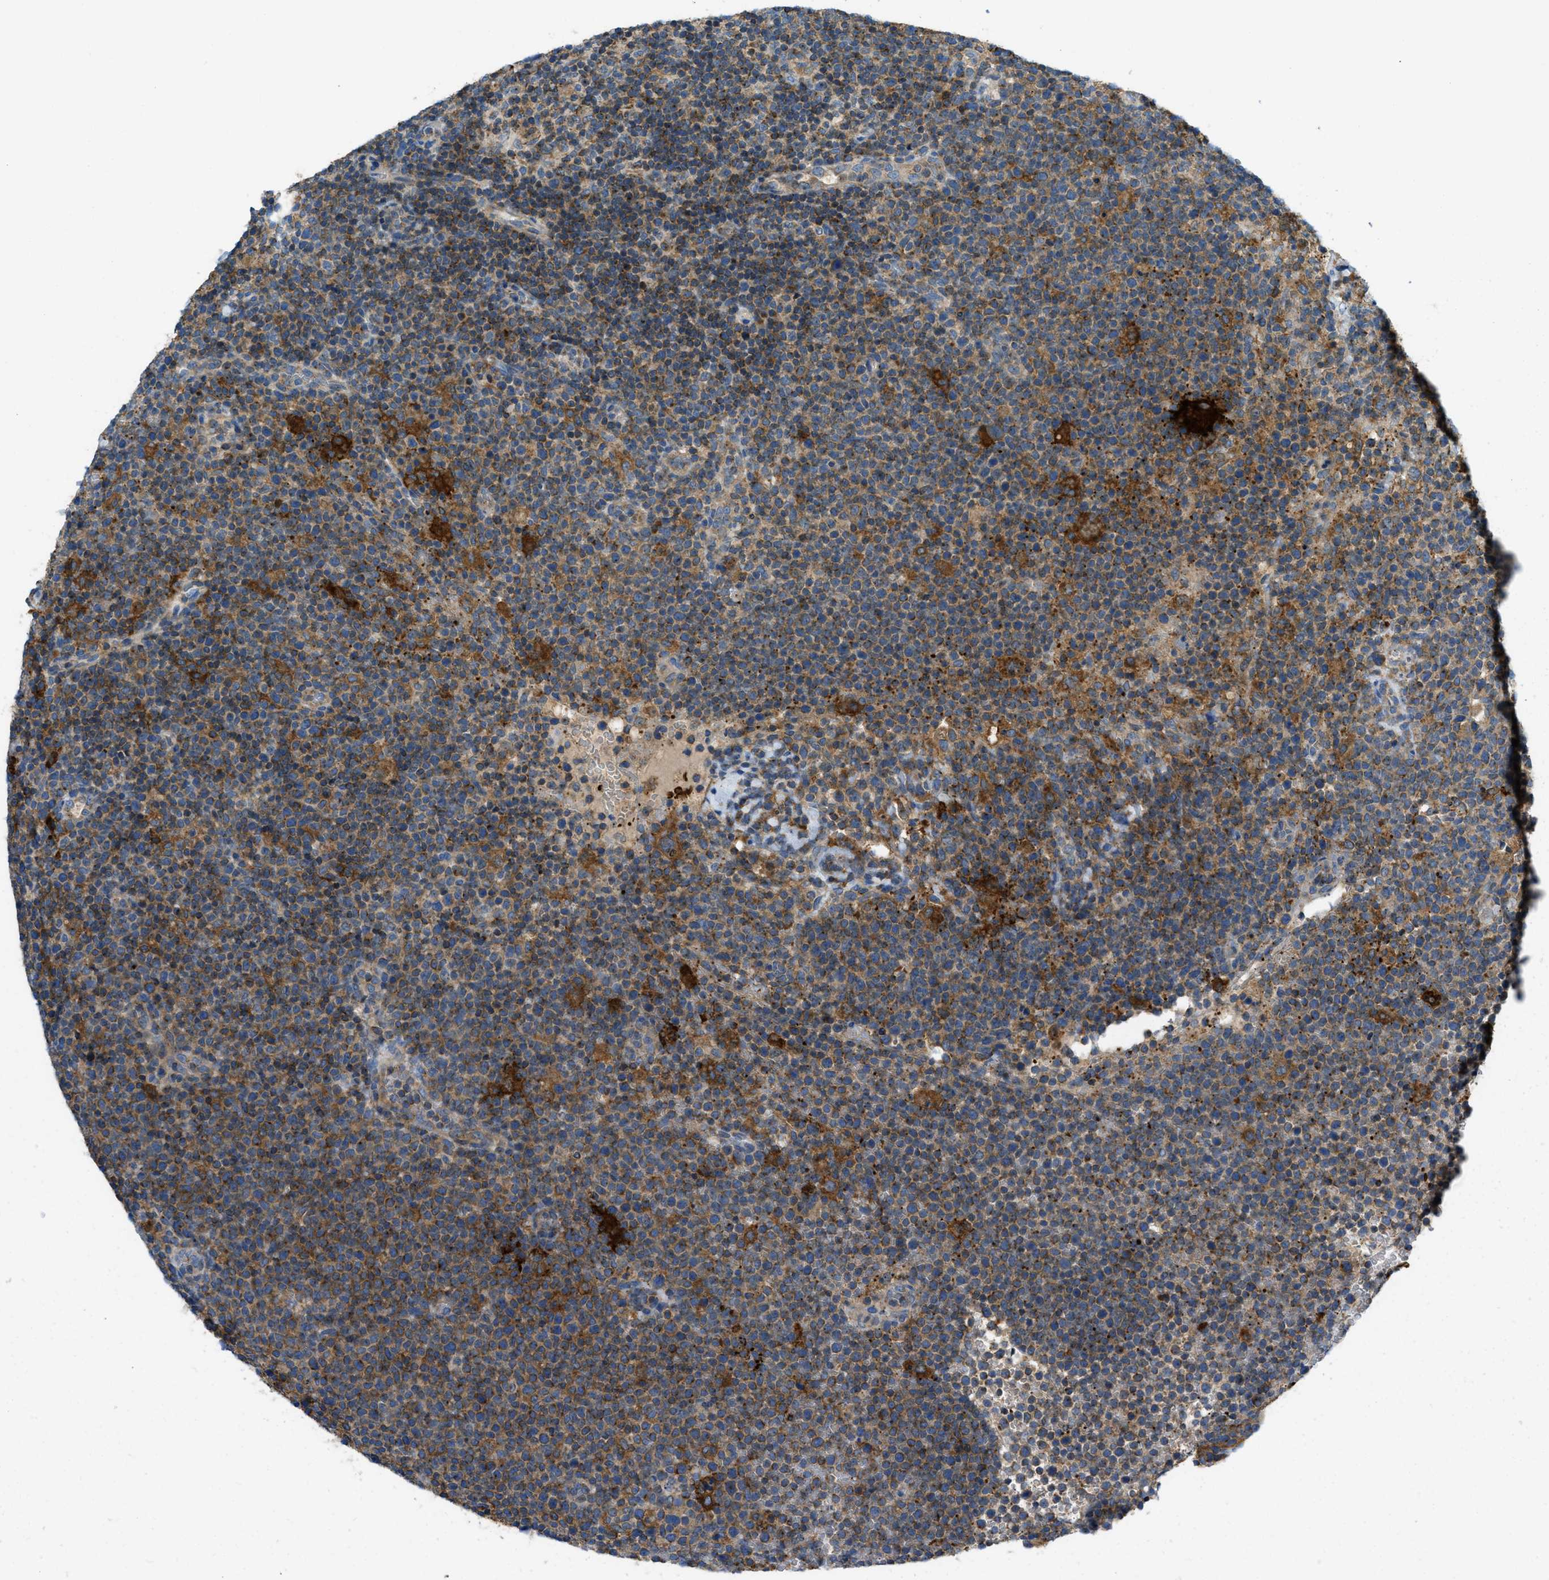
{"staining": {"intensity": "strong", "quantity": "25%-75%", "location": "cytoplasmic/membranous"}, "tissue": "lymphoma", "cell_type": "Tumor cells", "image_type": "cancer", "snomed": [{"axis": "morphology", "description": "Malignant lymphoma, non-Hodgkin's type, High grade"}, {"axis": "topography", "description": "Lymph node"}], "caption": "This is a photomicrograph of immunohistochemistry (IHC) staining of high-grade malignant lymphoma, non-Hodgkin's type, which shows strong staining in the cytoplasmic/membranous of tumor cells.", "gene": "RFFL", "patient": {"sex": "male", "age": 61}}